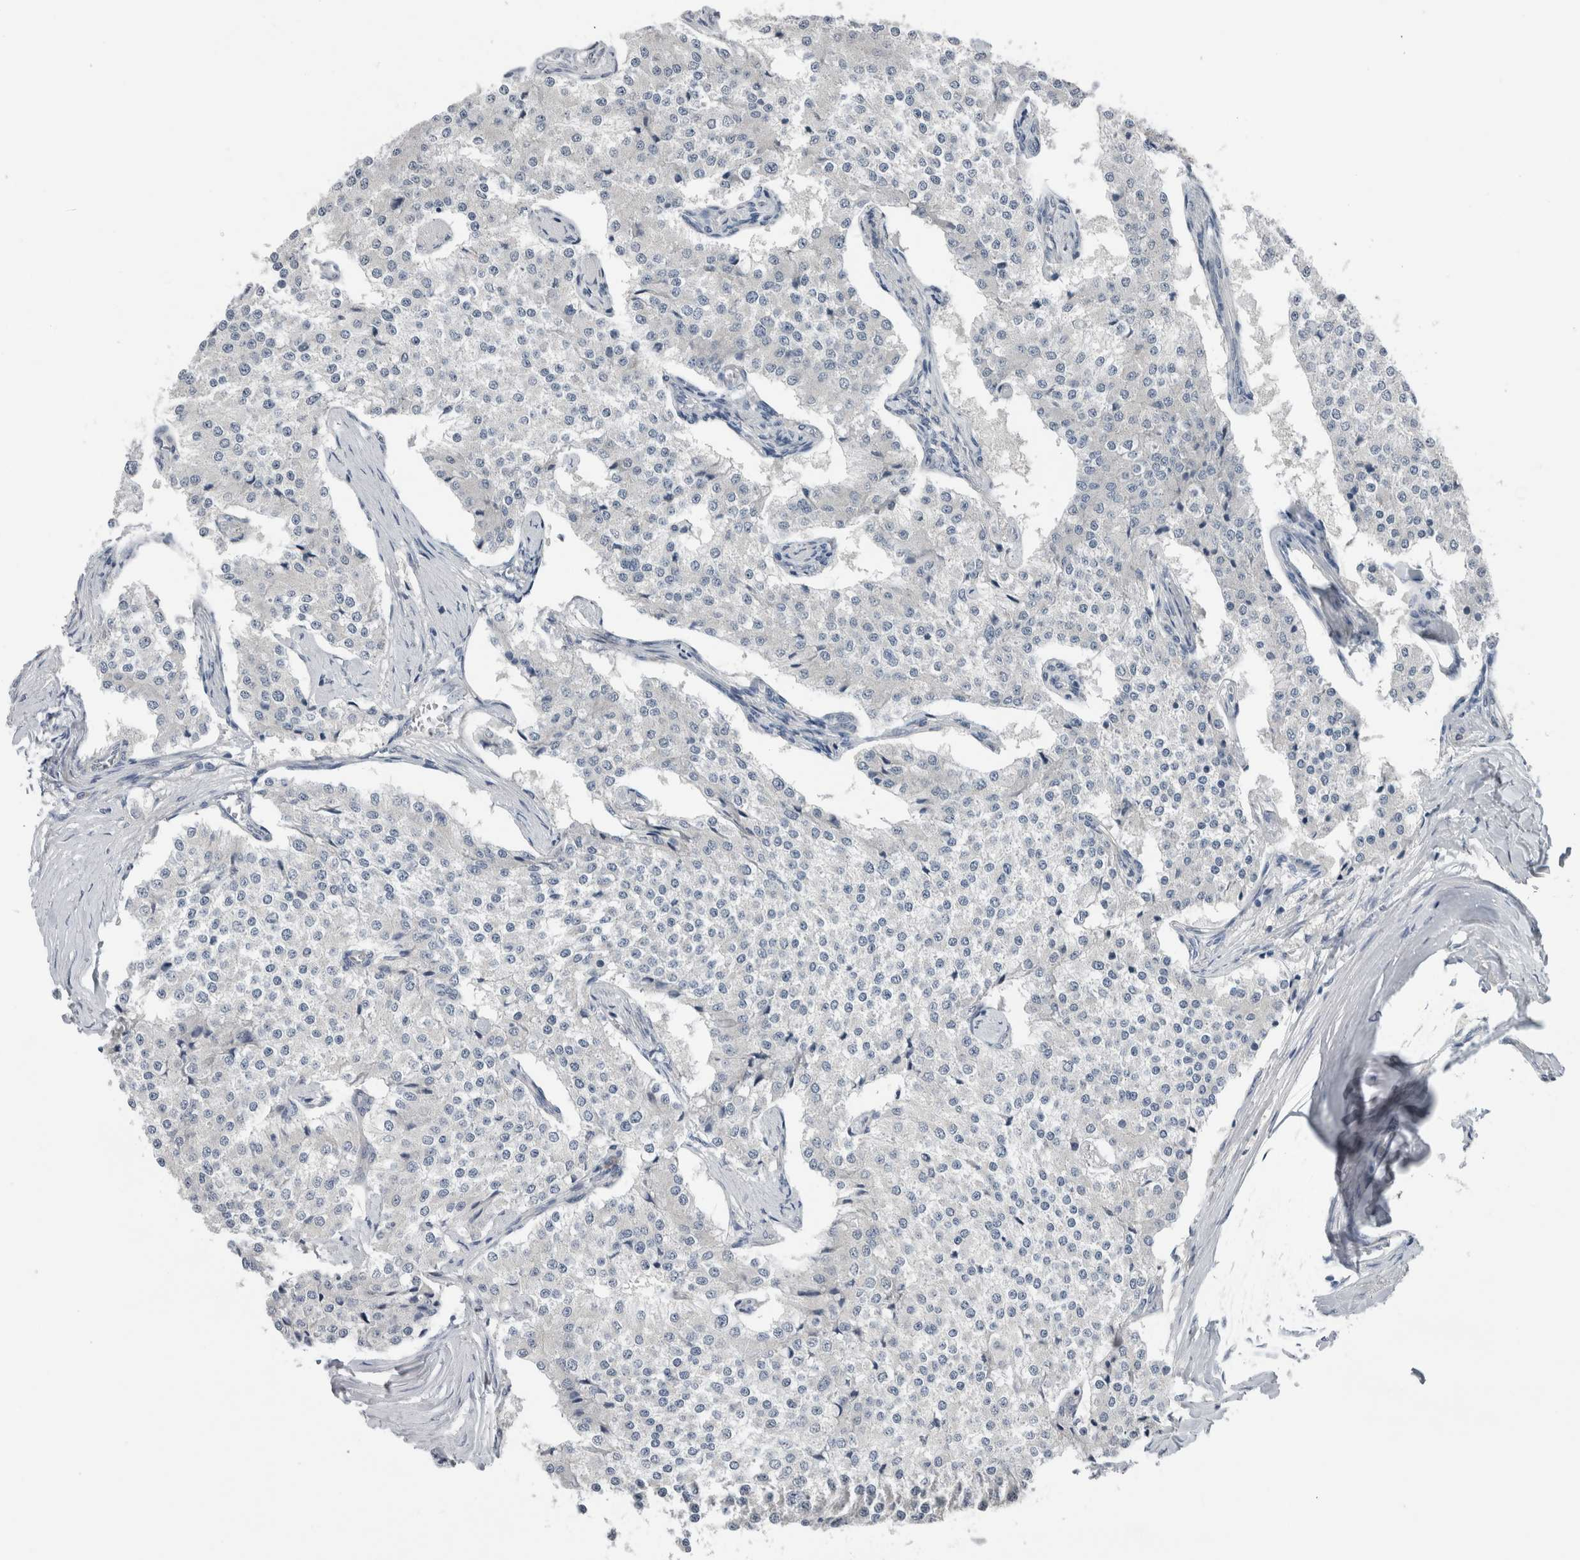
{"staining": {"intensity": "negative", "quantity": "none", "location": "none"}, "tissue": "carcinoid", "cell_type": "Tumor cells", "image_type": "cancer", "snomed": [{"axis": "morphology", "description": "Carcinoid, malignant, NOS"}, {"axis": "topography", "description": "Colon"}], "caption": "Tumor cells are negative for protein expression in human carcinoid.", "gene": "CRNN", "patient": {"sex": "female", "age": 52}}